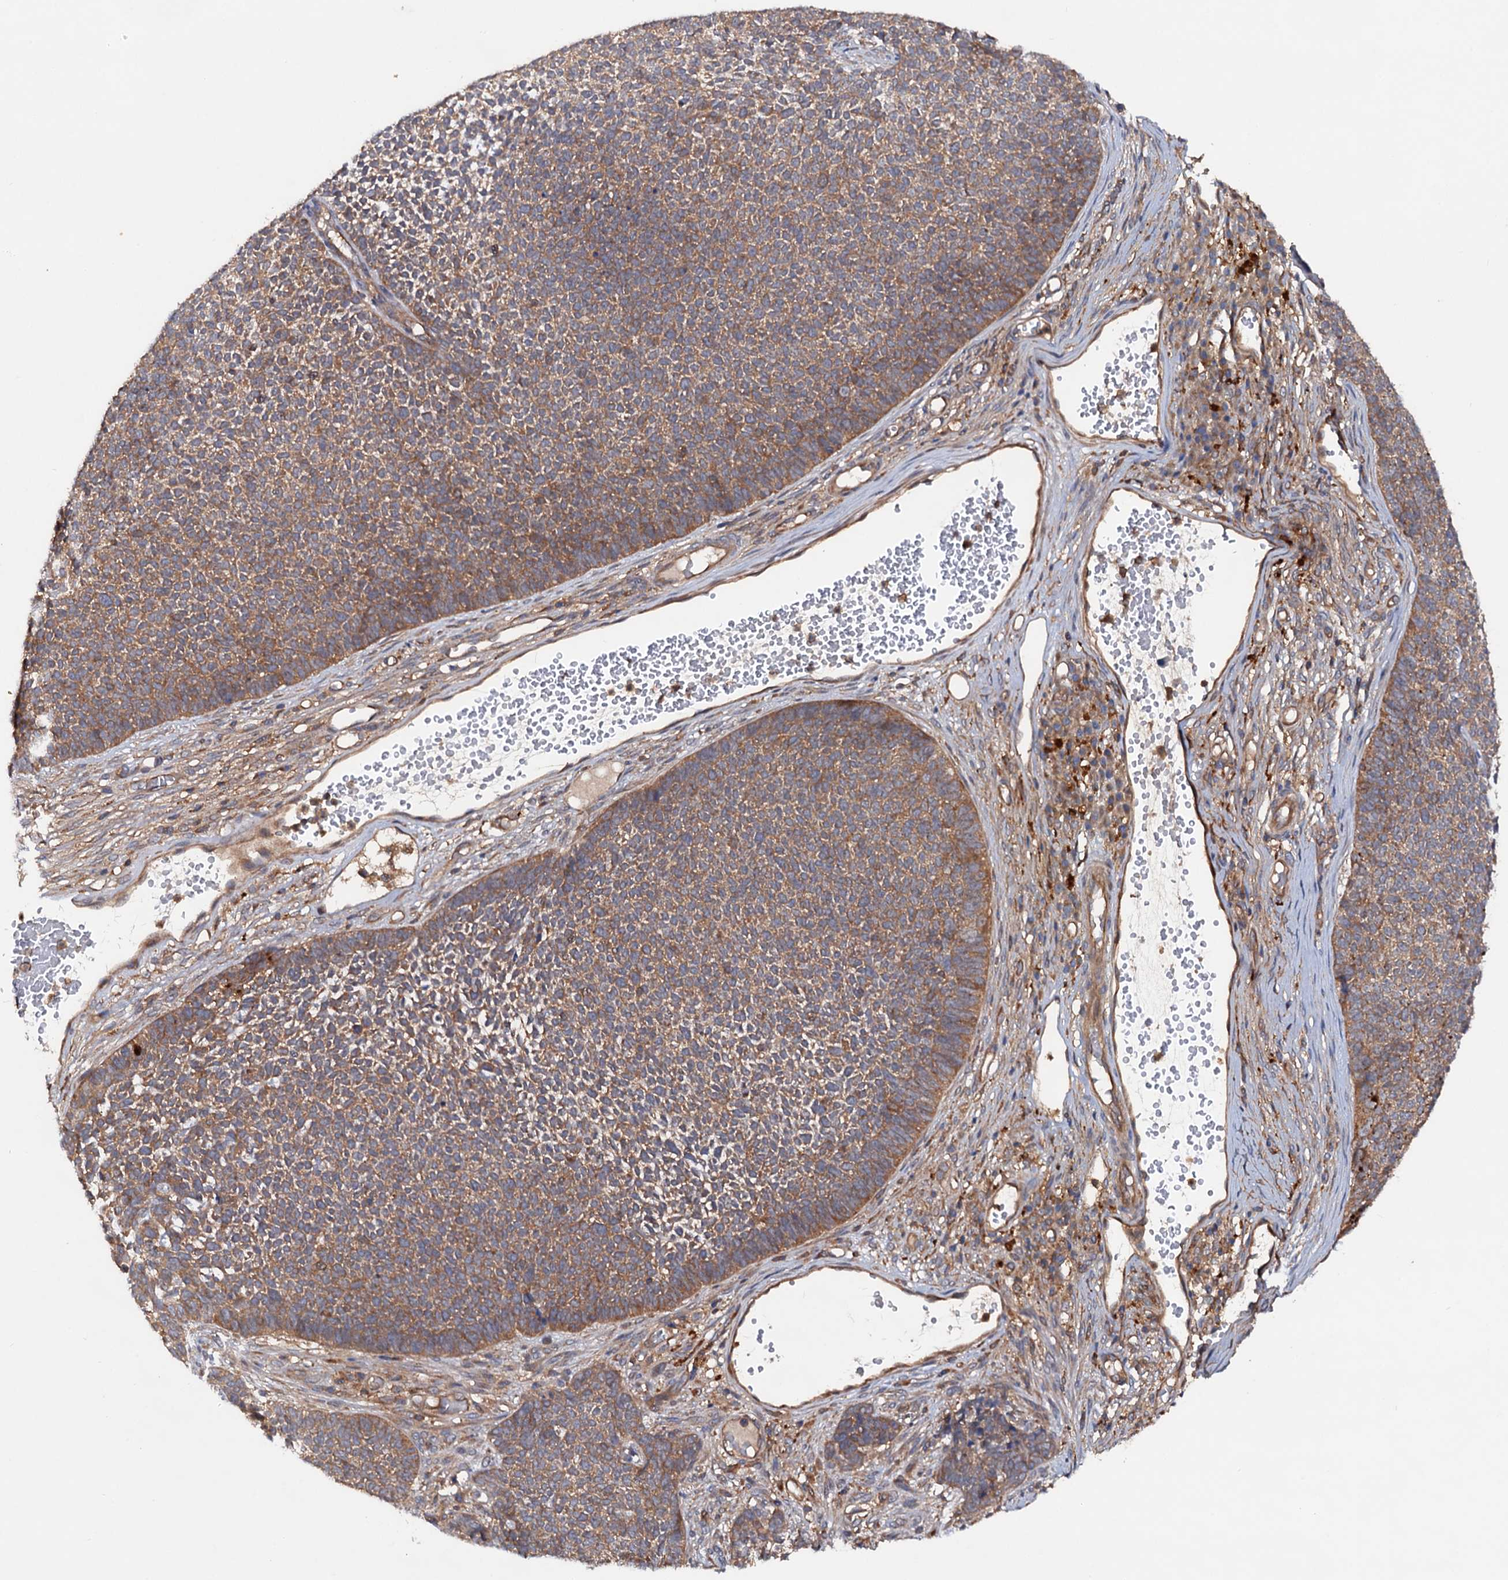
{"staining": {"intensity": "moderate", "quantity": ">75%", "location": "cytoplasmic/membranous"}, "tissue": "skin cancer", "cell_type": "Tumor cells", "image_type": "cancer", "snomed": [{"axis": "morphology", "description": "Basal cell carcinoma"}, {"axis": "topography", "description": "Skin"}], "caption": "Immunohistochemical staining of skin cancer (basal cell carcinoma) exhibits medium levels of moderate cytoplasmic/membranous positivity in approximately >75% of tumor cells. (brown staining indicates protein expression, while blue staining denotes nuclei).", "gene": "VPS29", "patient": {"sex": "female", "age": 84}}